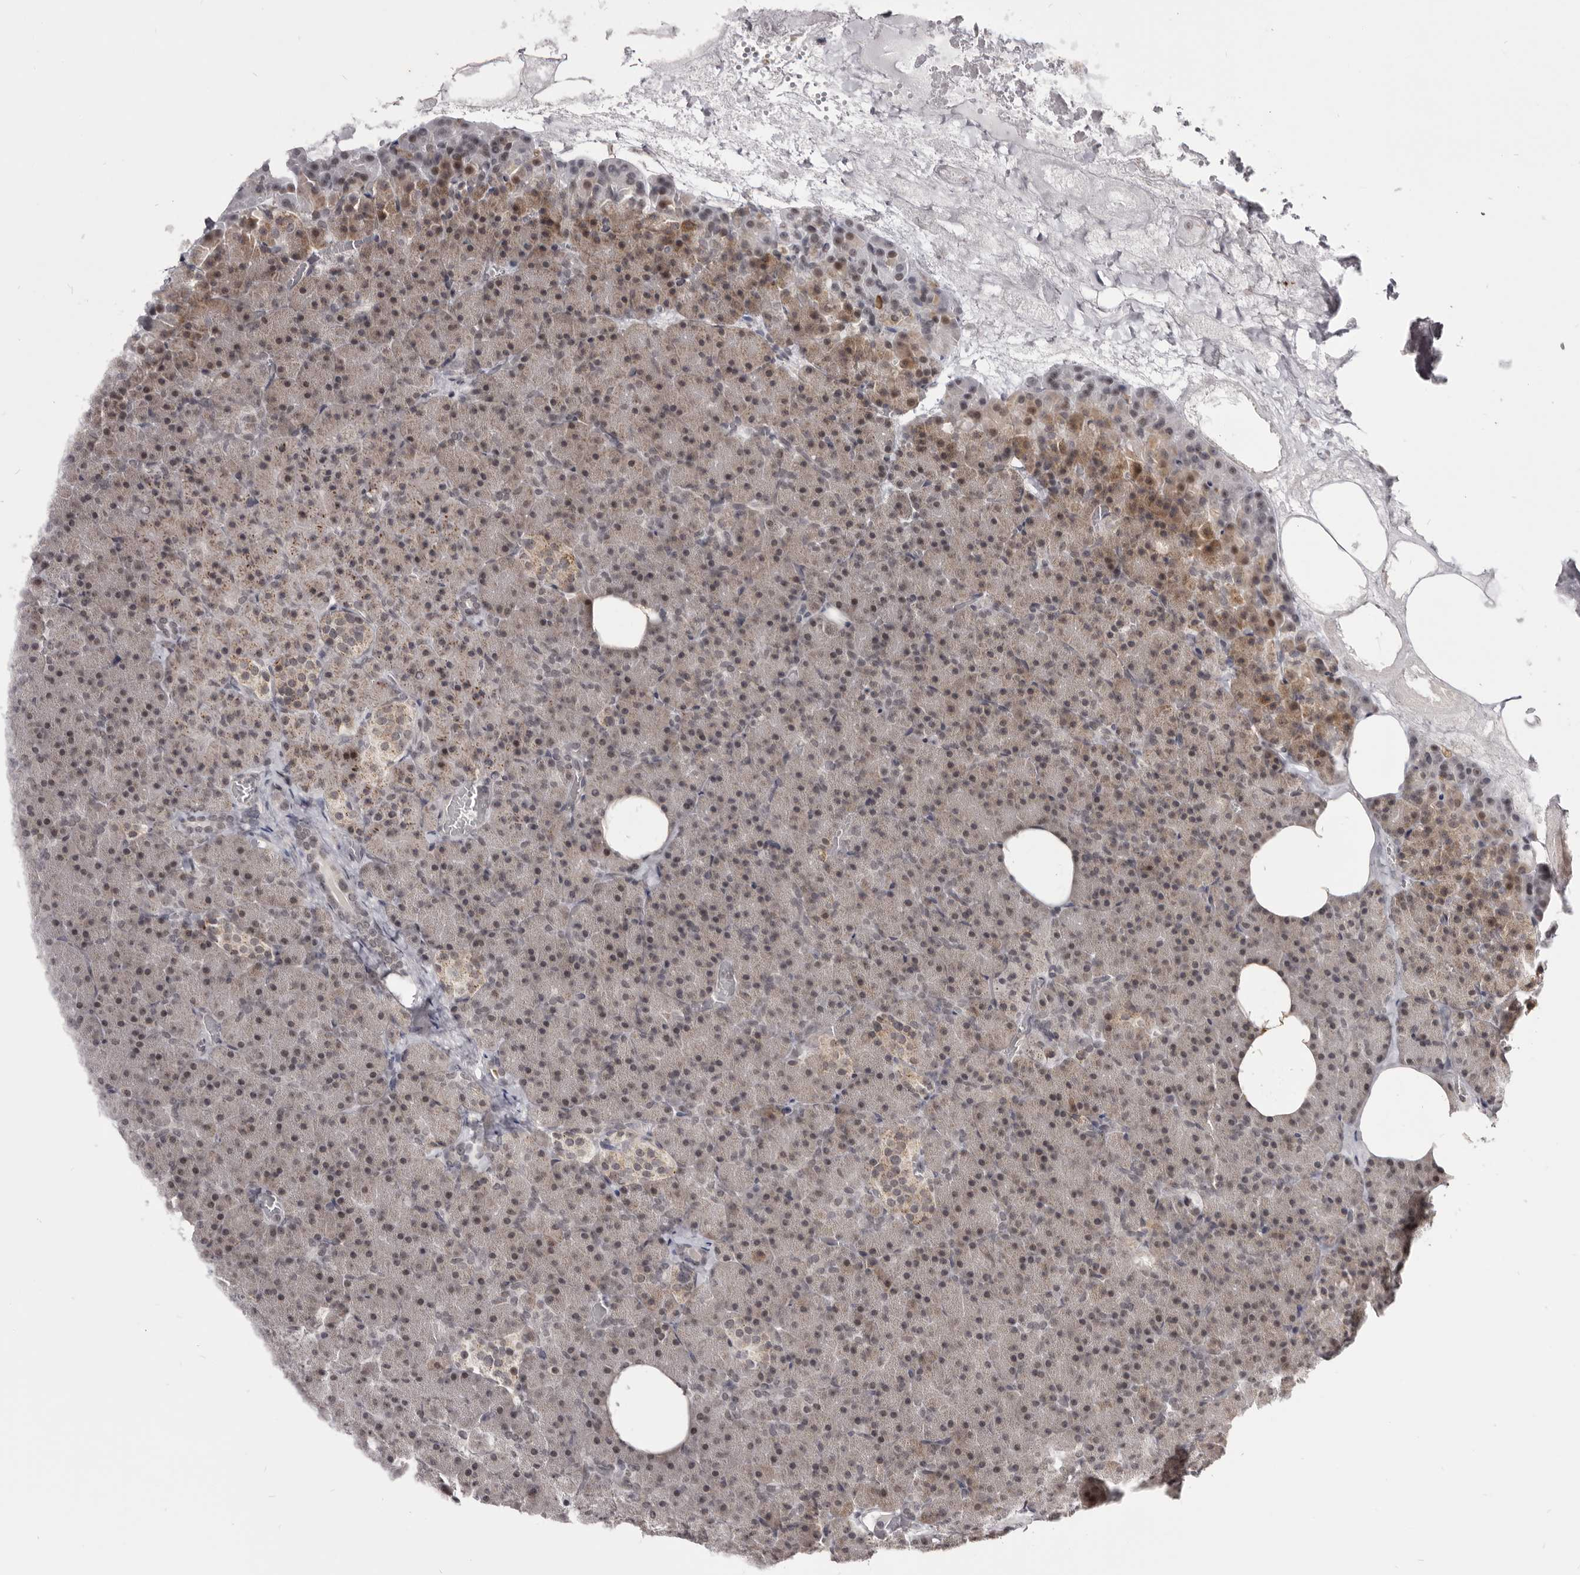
{"staining": {"intensity": "moderate", "quantity": "25%-75%", "location": "cytoplasmic/membranous,nuclear"}, "tissue": "pancreas", "cell_type": "Exocrine glandular cells", "image_type": "normal", "snomed": [{"axis": "morphology", "description": "Normal tissue, NOS"}, {"axis": "morphology", "description": "Carcinoid, malignant, NOS"}, {"axis": "topography", "description": "Pancreas"}], "caption": "DAB immunohistochemical staining of benign pancreas demonstrates moderate cytoplasmic/membranous,nuclear protein positivity in about 25%-75% of exocrine glandular cells. (IHC, brightfield microscopy, high magnification).", "gene": "THUMPD1", "patient": {"sex": "female", "age": 35}}